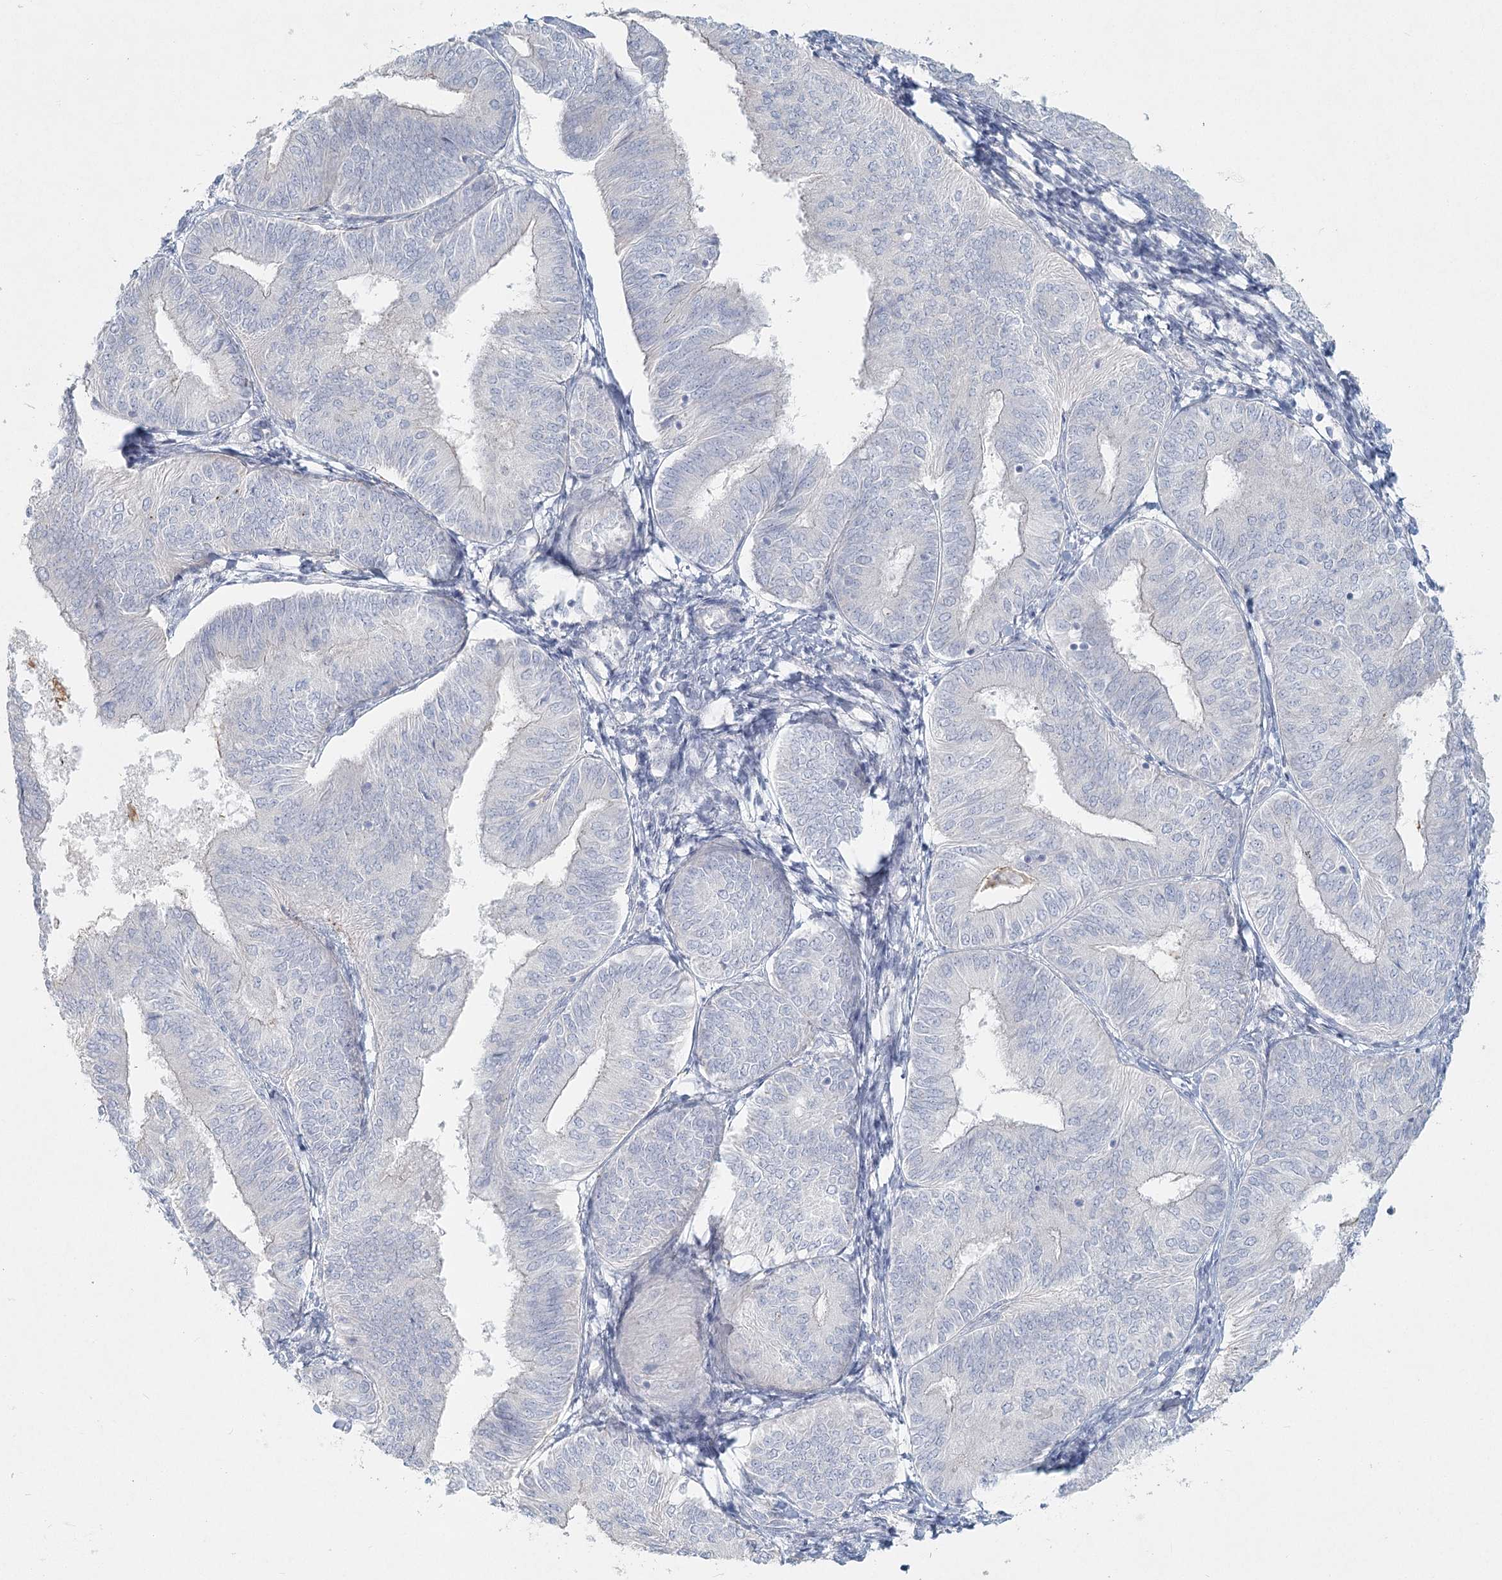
{"staining": {"intensity": "negative", "quantity": "none", "location": "none"}, "tissue": "endometrial cancer", "cell_type": "Tumor cells", "image_type": "cancer", "snomed": [{"axis": "morphology", "description": "Adenocarcinoma, NOS"}, {"axis": "topography", "description": "Endometrium"}], "caption": "Micrograph shows no significant protein positivity in tumor cells of endometrial adenocarcinoma.", "gene": "LRP2BP", "patient": {"sex": "female", "age": 58}}